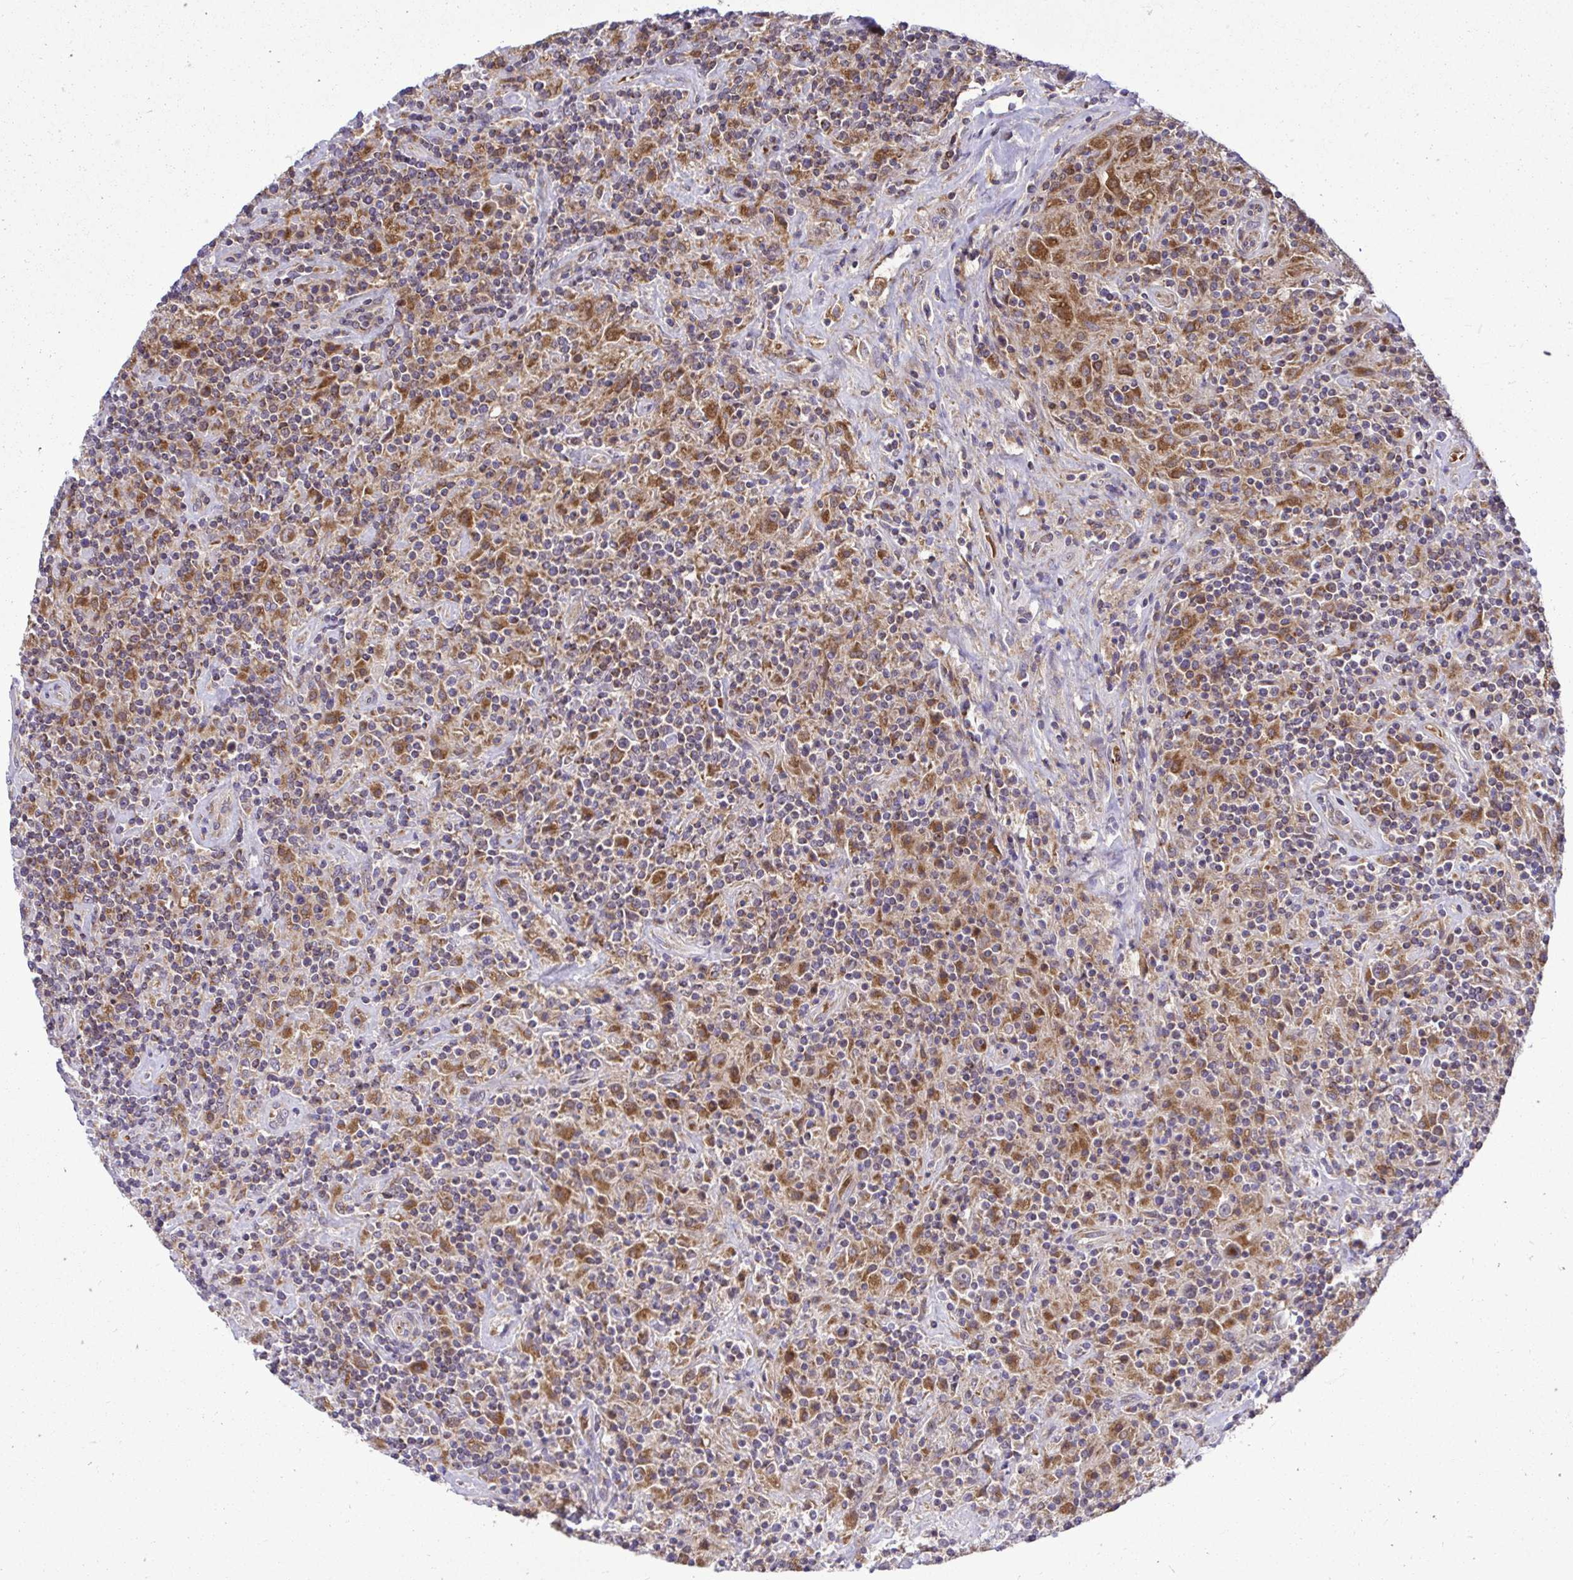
{"staining": {"intensity": "moderate", "quantity": ">75%", "location": "cytoplasmic/membranous"}, "tissue": "lymphoma", "cell_type": "Tumor cells", "image_type": "cancer", "snomed": [{"axis": "morphology", "description": "Hodgkin's disease, NOS"}, {"axis": "topography", "description": "Lymph node"}], "caption": "The histopathology image demonstrates immunohistochemical staining of lymphoma. There is moderate cytoplasmic/membranous staining is seen in about >75% of tumor cells.", "gene": "VTI1B", "patient": {"sex": "male", "age": 70}}